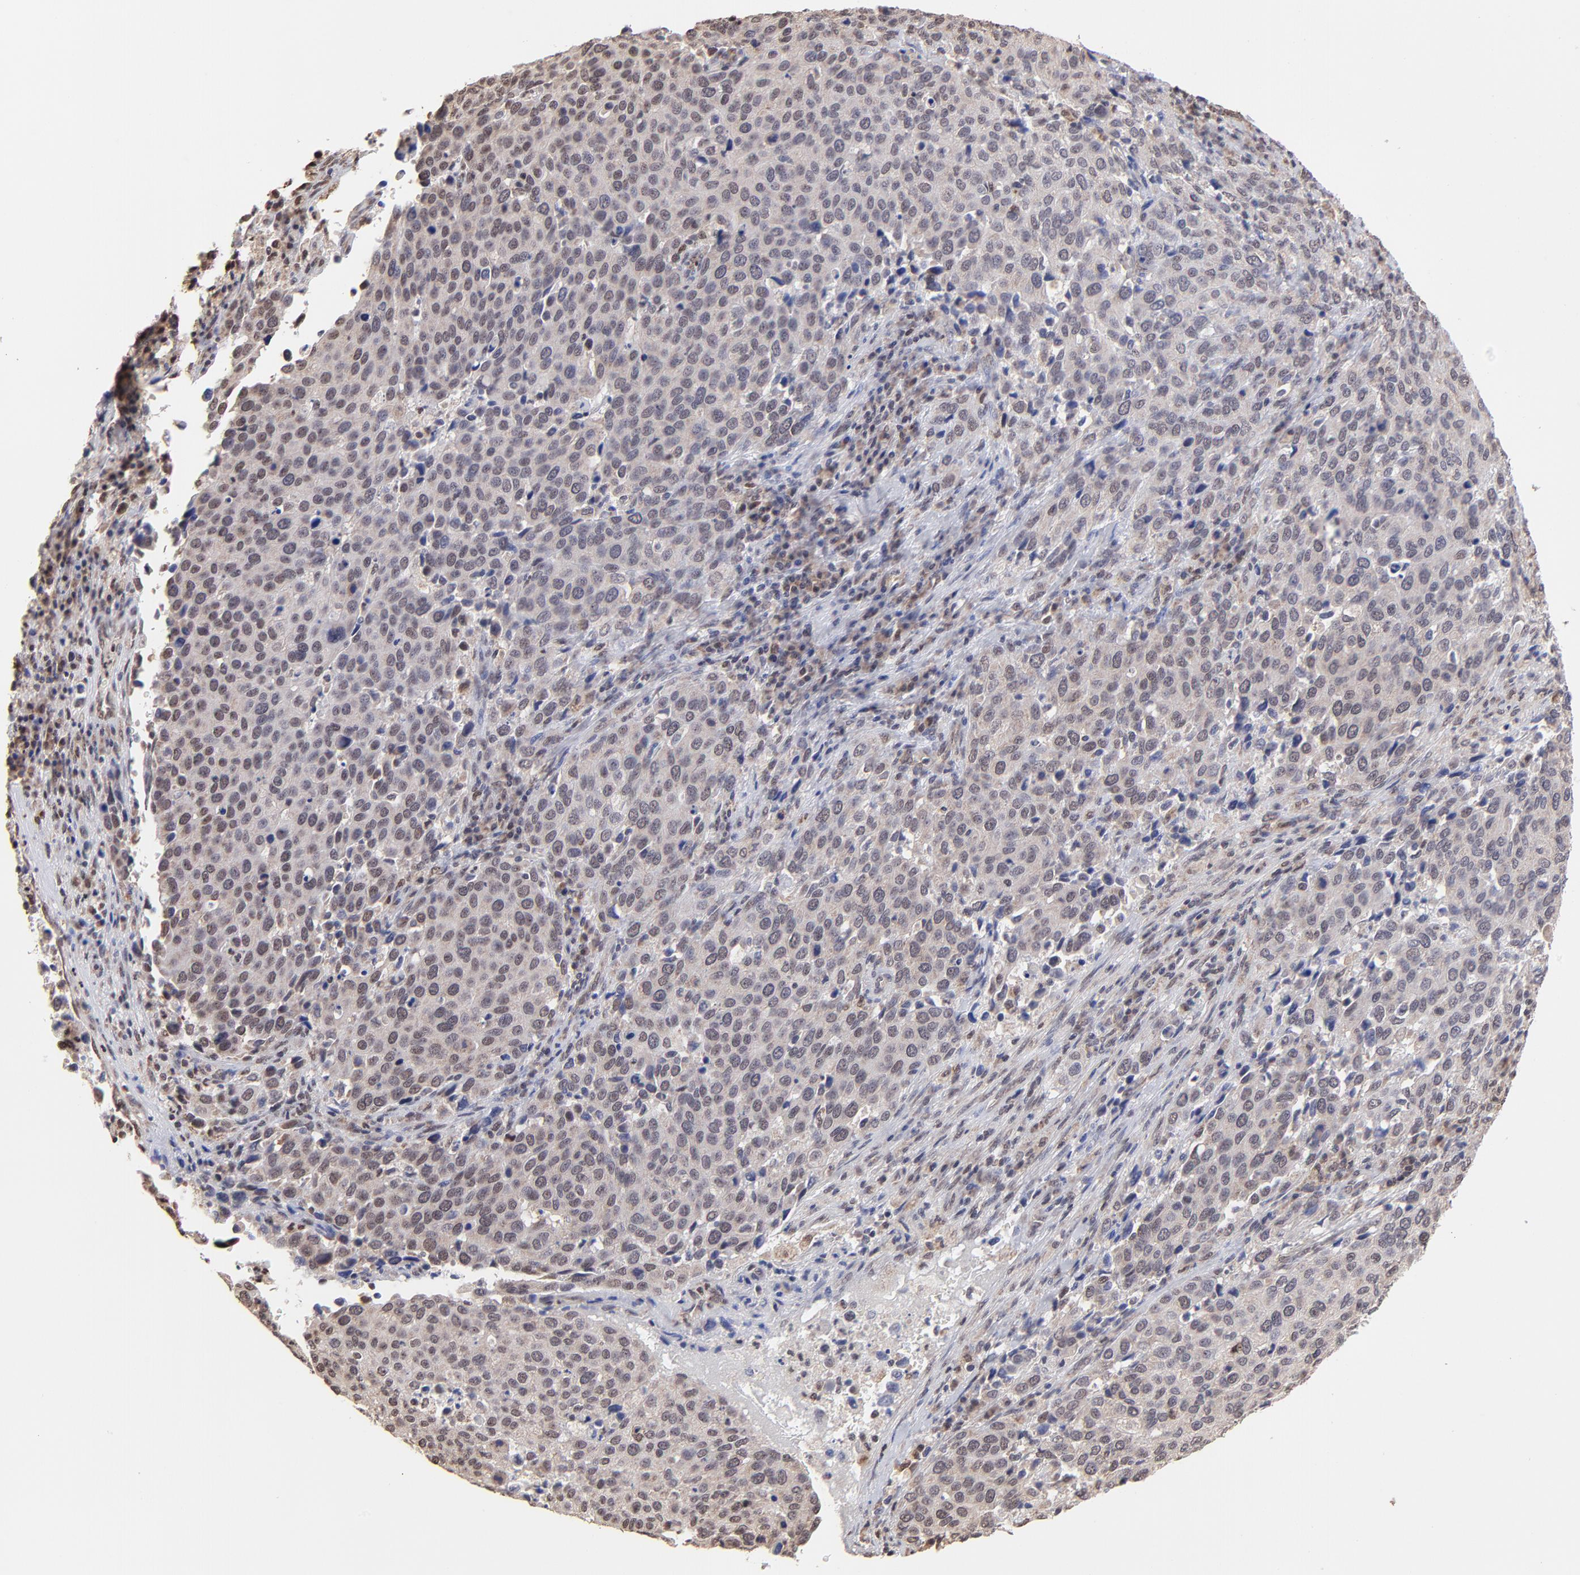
{"staining": {"intensity": "weak", "quantity": ">75%", "location": "cytoplasmic/membranous,nuclear"}, "tissue": "cervical cancer", "cell_type": "Tumor cells", "image_type": "cancer", "snomed": [{"axis": "morphology", "description": "Squamous cell carcinoma, NOS"}, {"axis": "topography", "description": "Cervix"}], "caption": "Brown immunohistochemical staining in cervical squamous cell carcinoma exhibits weak cytoplasmic/membranous and nuclear positivity in about >75% of tumor cells.", "gene": "ZNF670", "patient": {"sex": "female", "age": 54}}